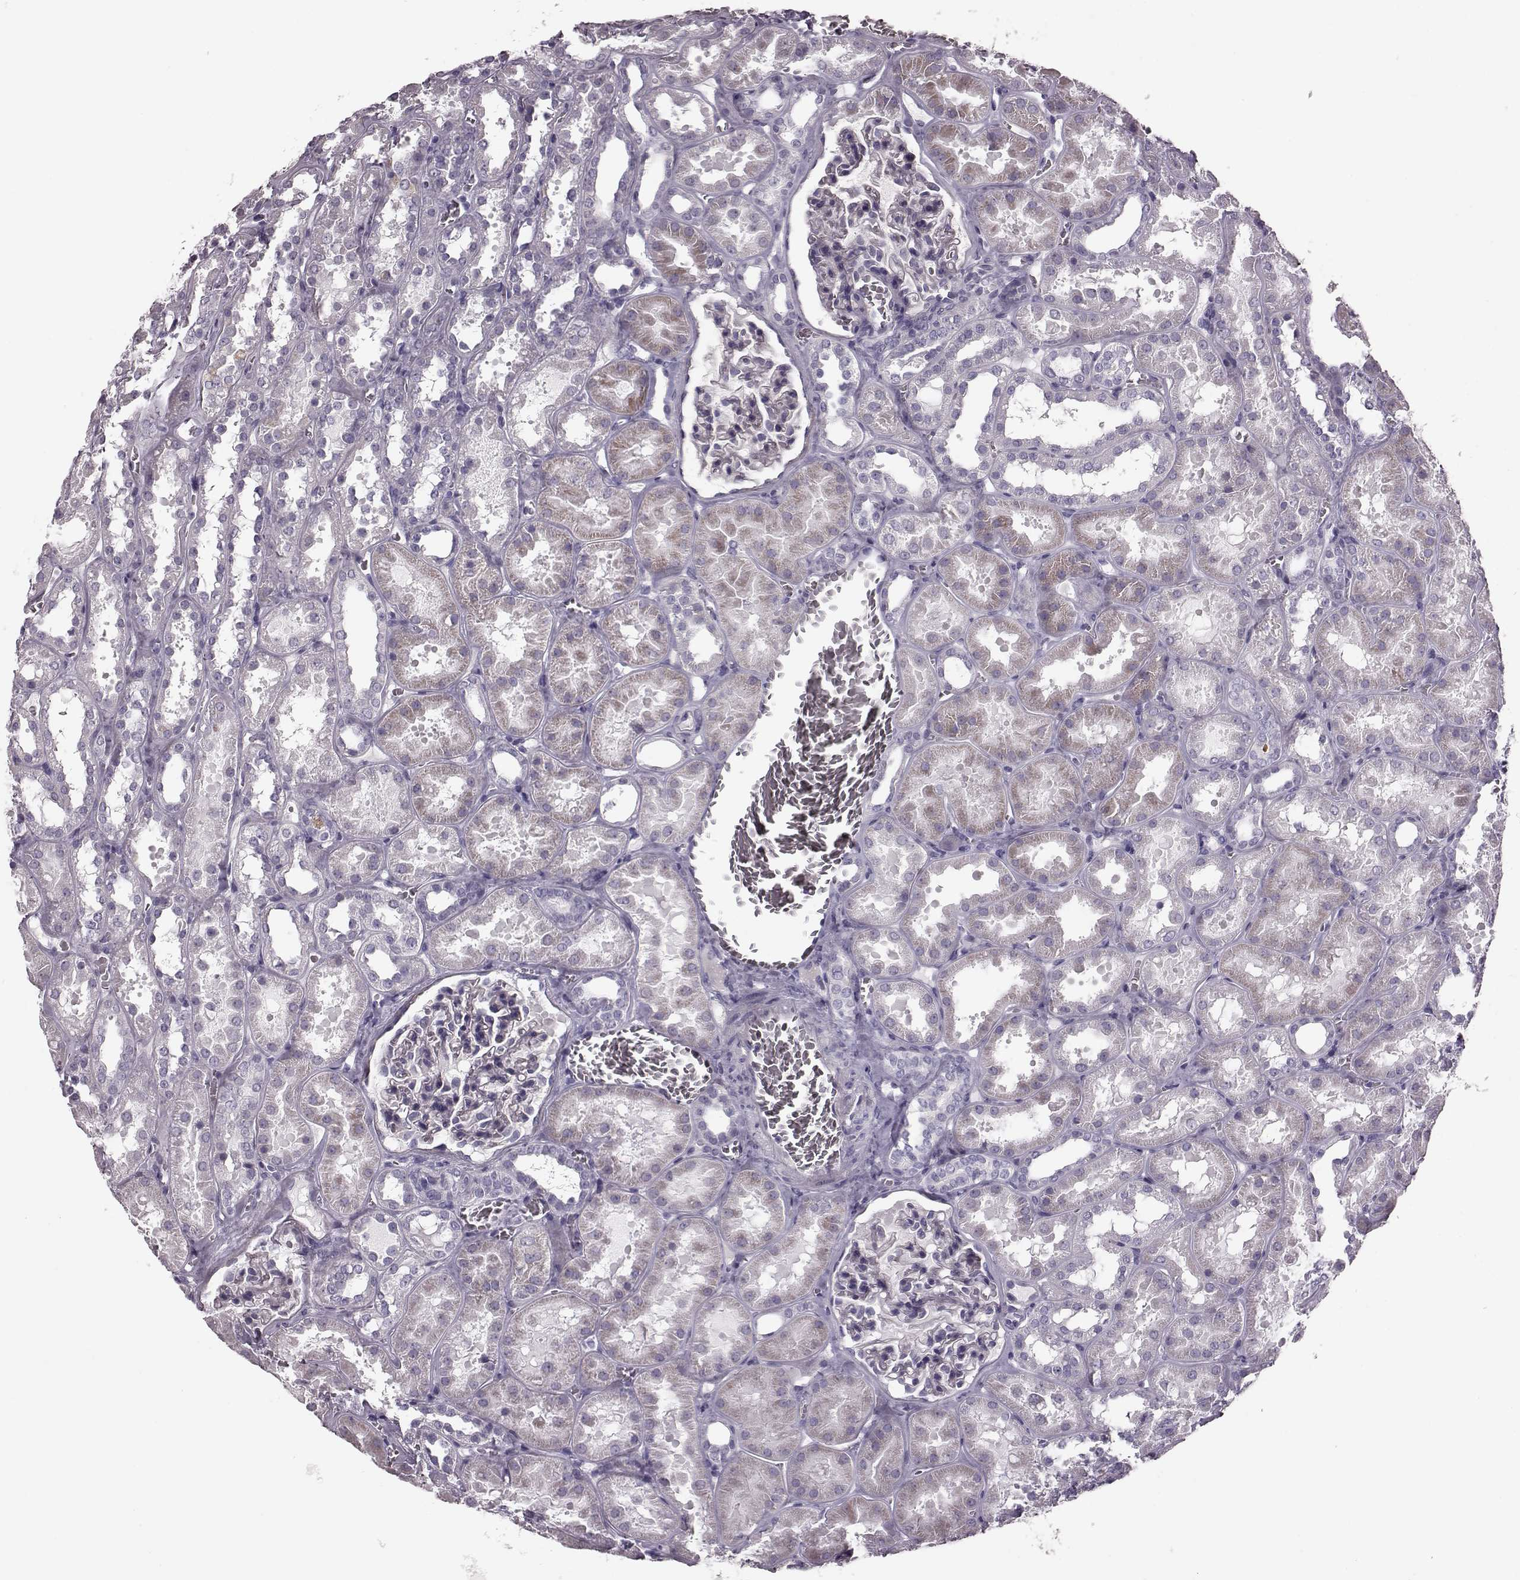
{"staining": {"intensity": "negative", "quantity": "none", "location": "none"}, "tissue": "kidney", "cell_type": "Cells in glomeruli", "image_type": "normal", "snomed": [{"axis": "morphology", "description": "Normal tissue, NOS"}, {"axis": "topography", "description": "Kidney"}], "caption": "Photomicrograph shows no protein positivity in cells in glomeruli of normal kidney.", "gene": "CRYBA2", "patient": {"sex": "female", "age": 41}}